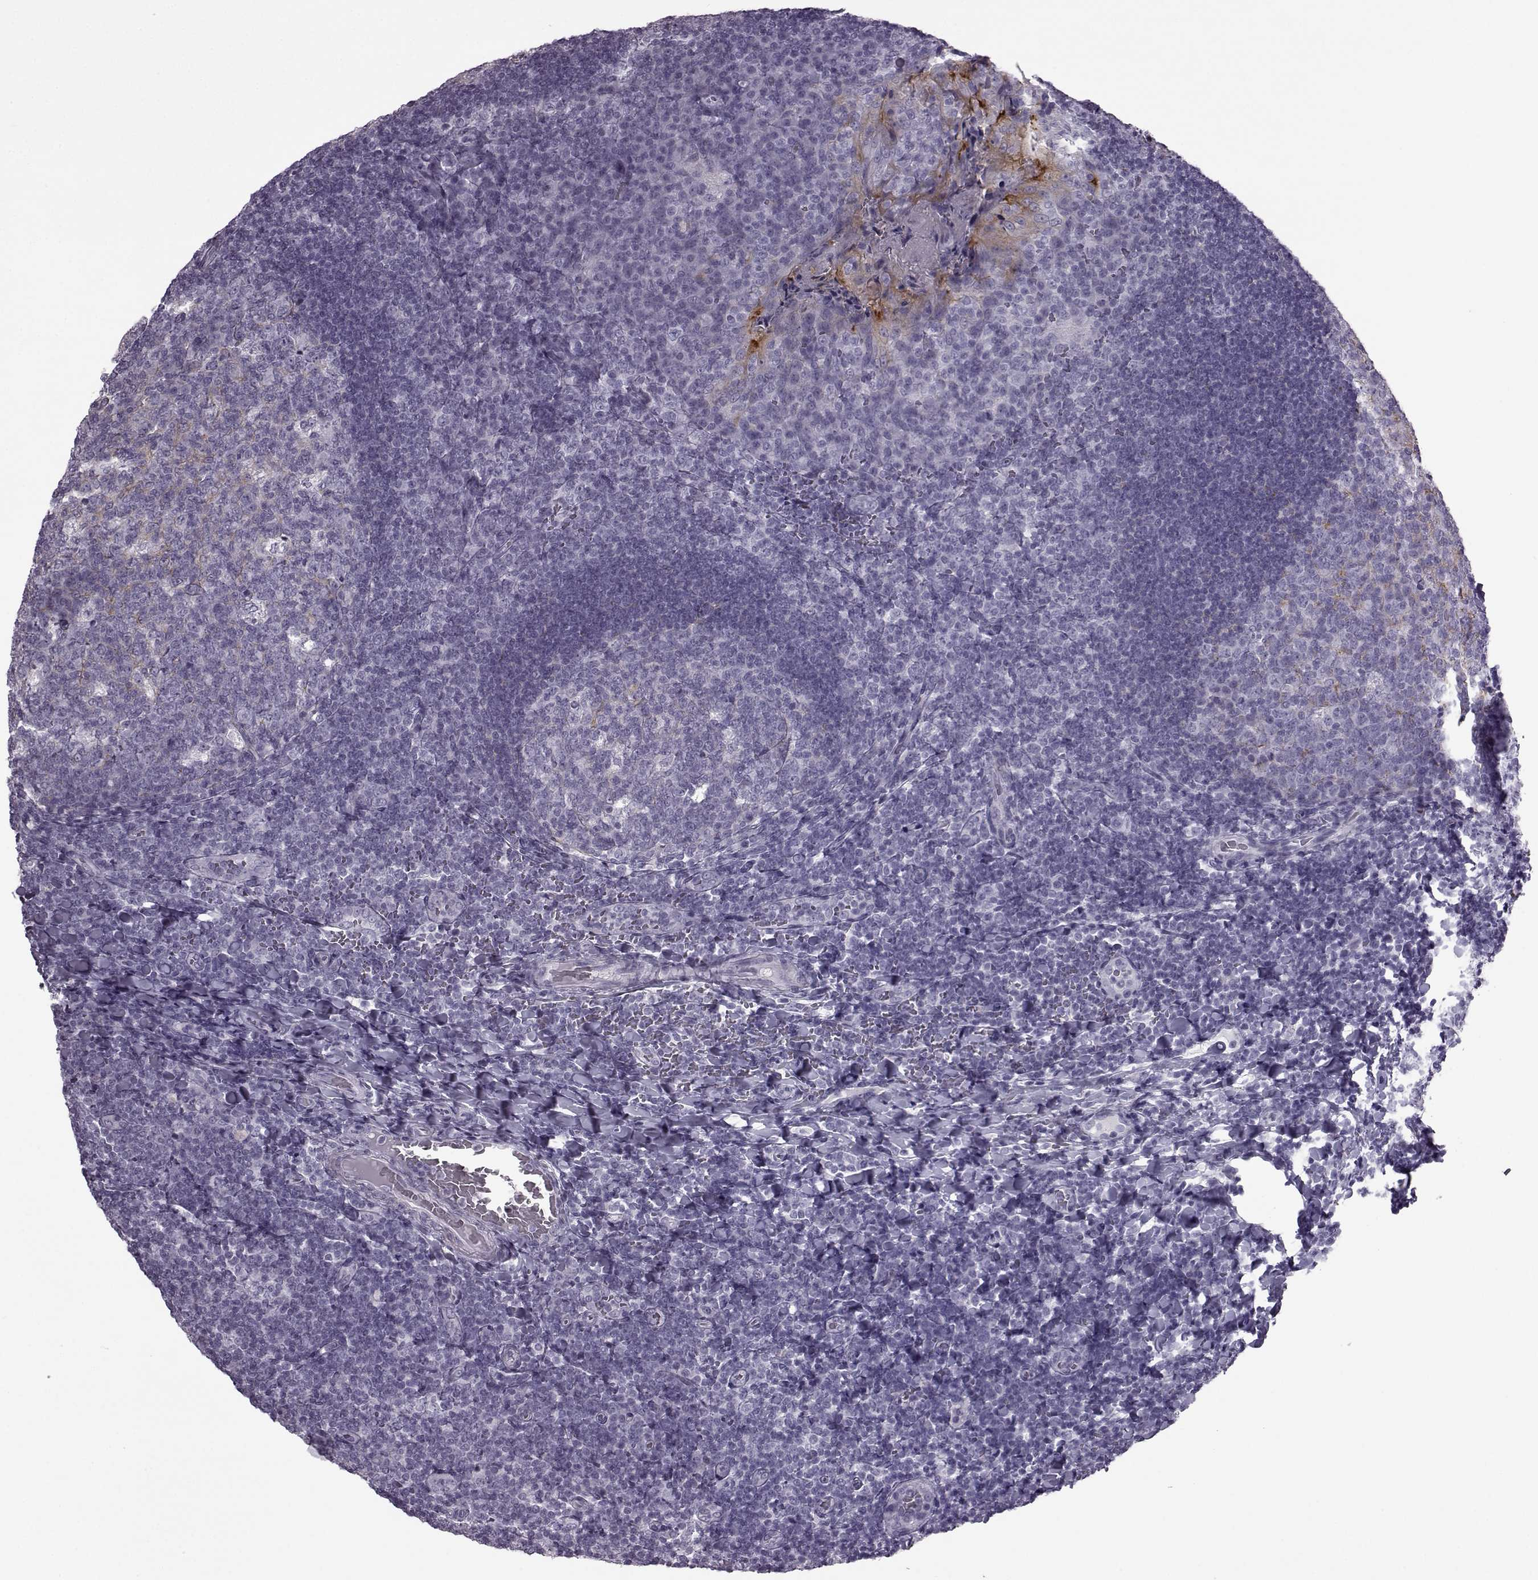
{"staining": {"intensity": "negative", "quantity": "none", "location": "none"}, "tissue": "tonsil", "cell_type": "Germinal center cells", "image_type": "normal", "snomed": [{"axis": "morphology", "description": "Normal tissue, NOS"}, {"axis": "topography", "description": "Tonsil"}], "caption": "Photomicrograph shows no protein staining in germinal center cells of normal tonsil.", "gene": "SLC28A2", "patient": {"sex": "male", "age": 17}}